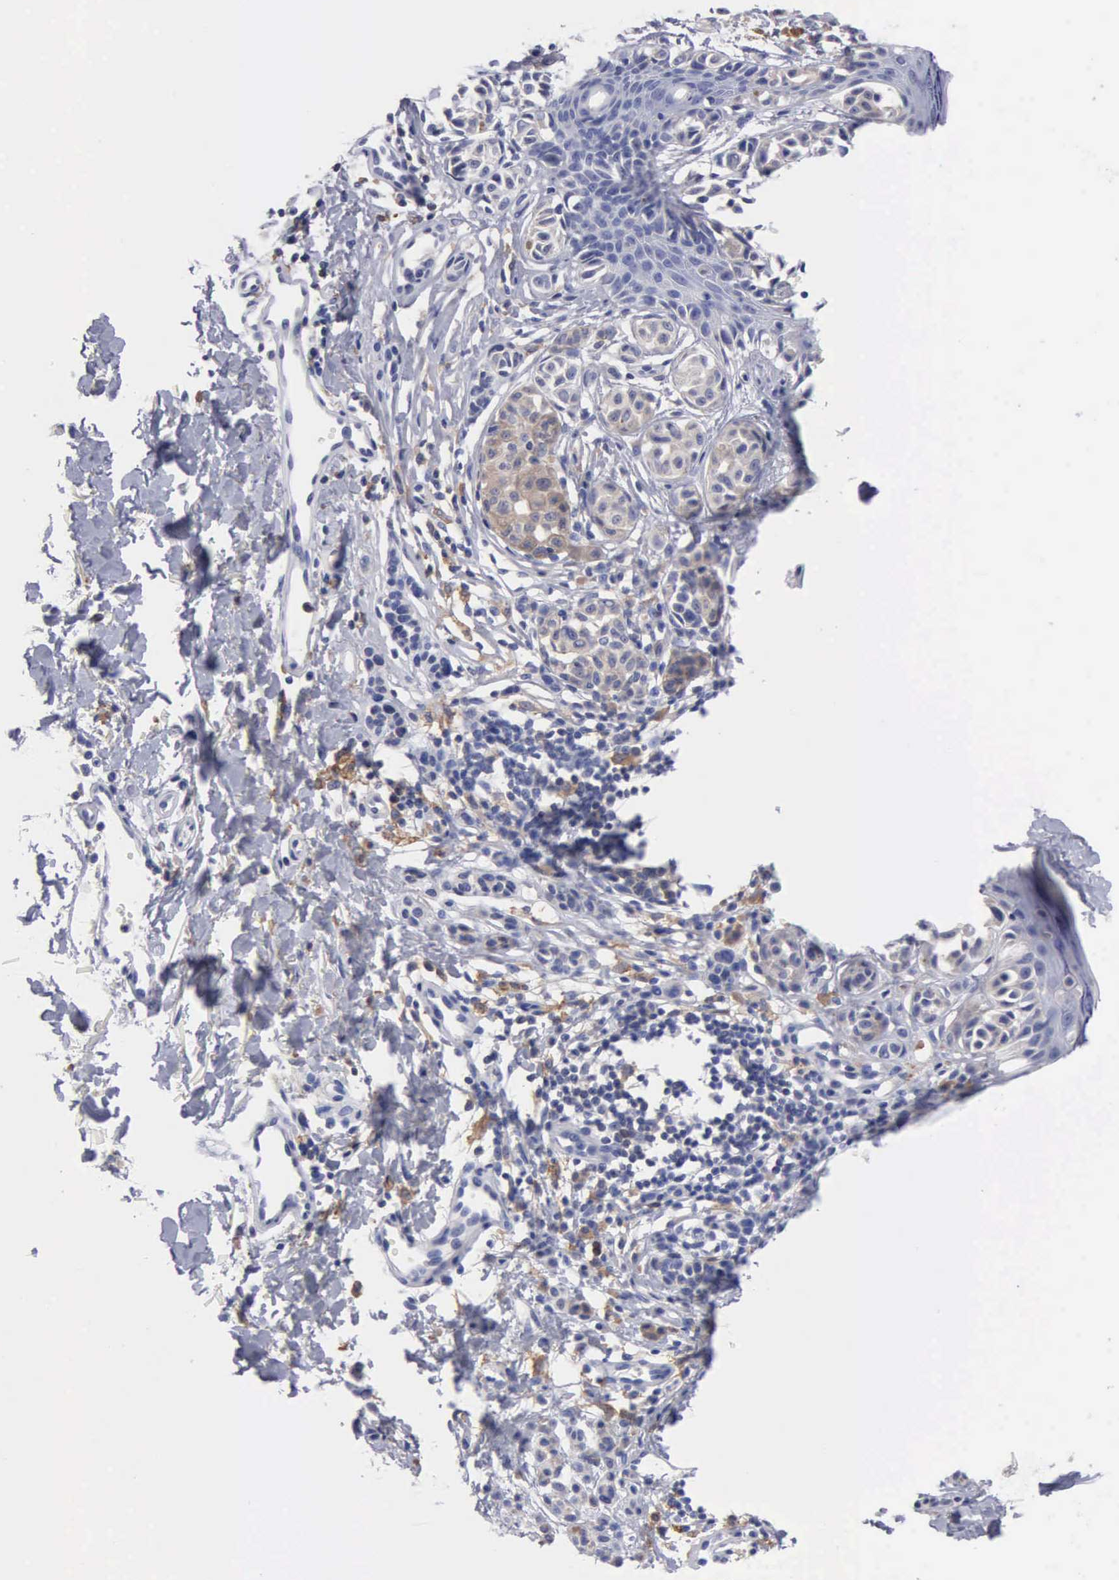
{"staining": {"intensity": "negative", "quantity": "none", "location": "none"}, "tissue": "melanoma", "cell_type": "Tumor cells", "image_type": "cancer", "snomed": [{"axis": "morphology", "description": "Malignant melanoma, NOS"}, {"axis": "topography", "description": "Skin"}], "caption": "Immunohistochemistry (IHC) micrograph of neoplastic tissue: malignant melanoma stained with DAB (3,3'-diaminobenzidine) shows no significant protein expression in tumor cells.", "gene": "PTGS2", "patient": {"sex": "male", "age": 40}}